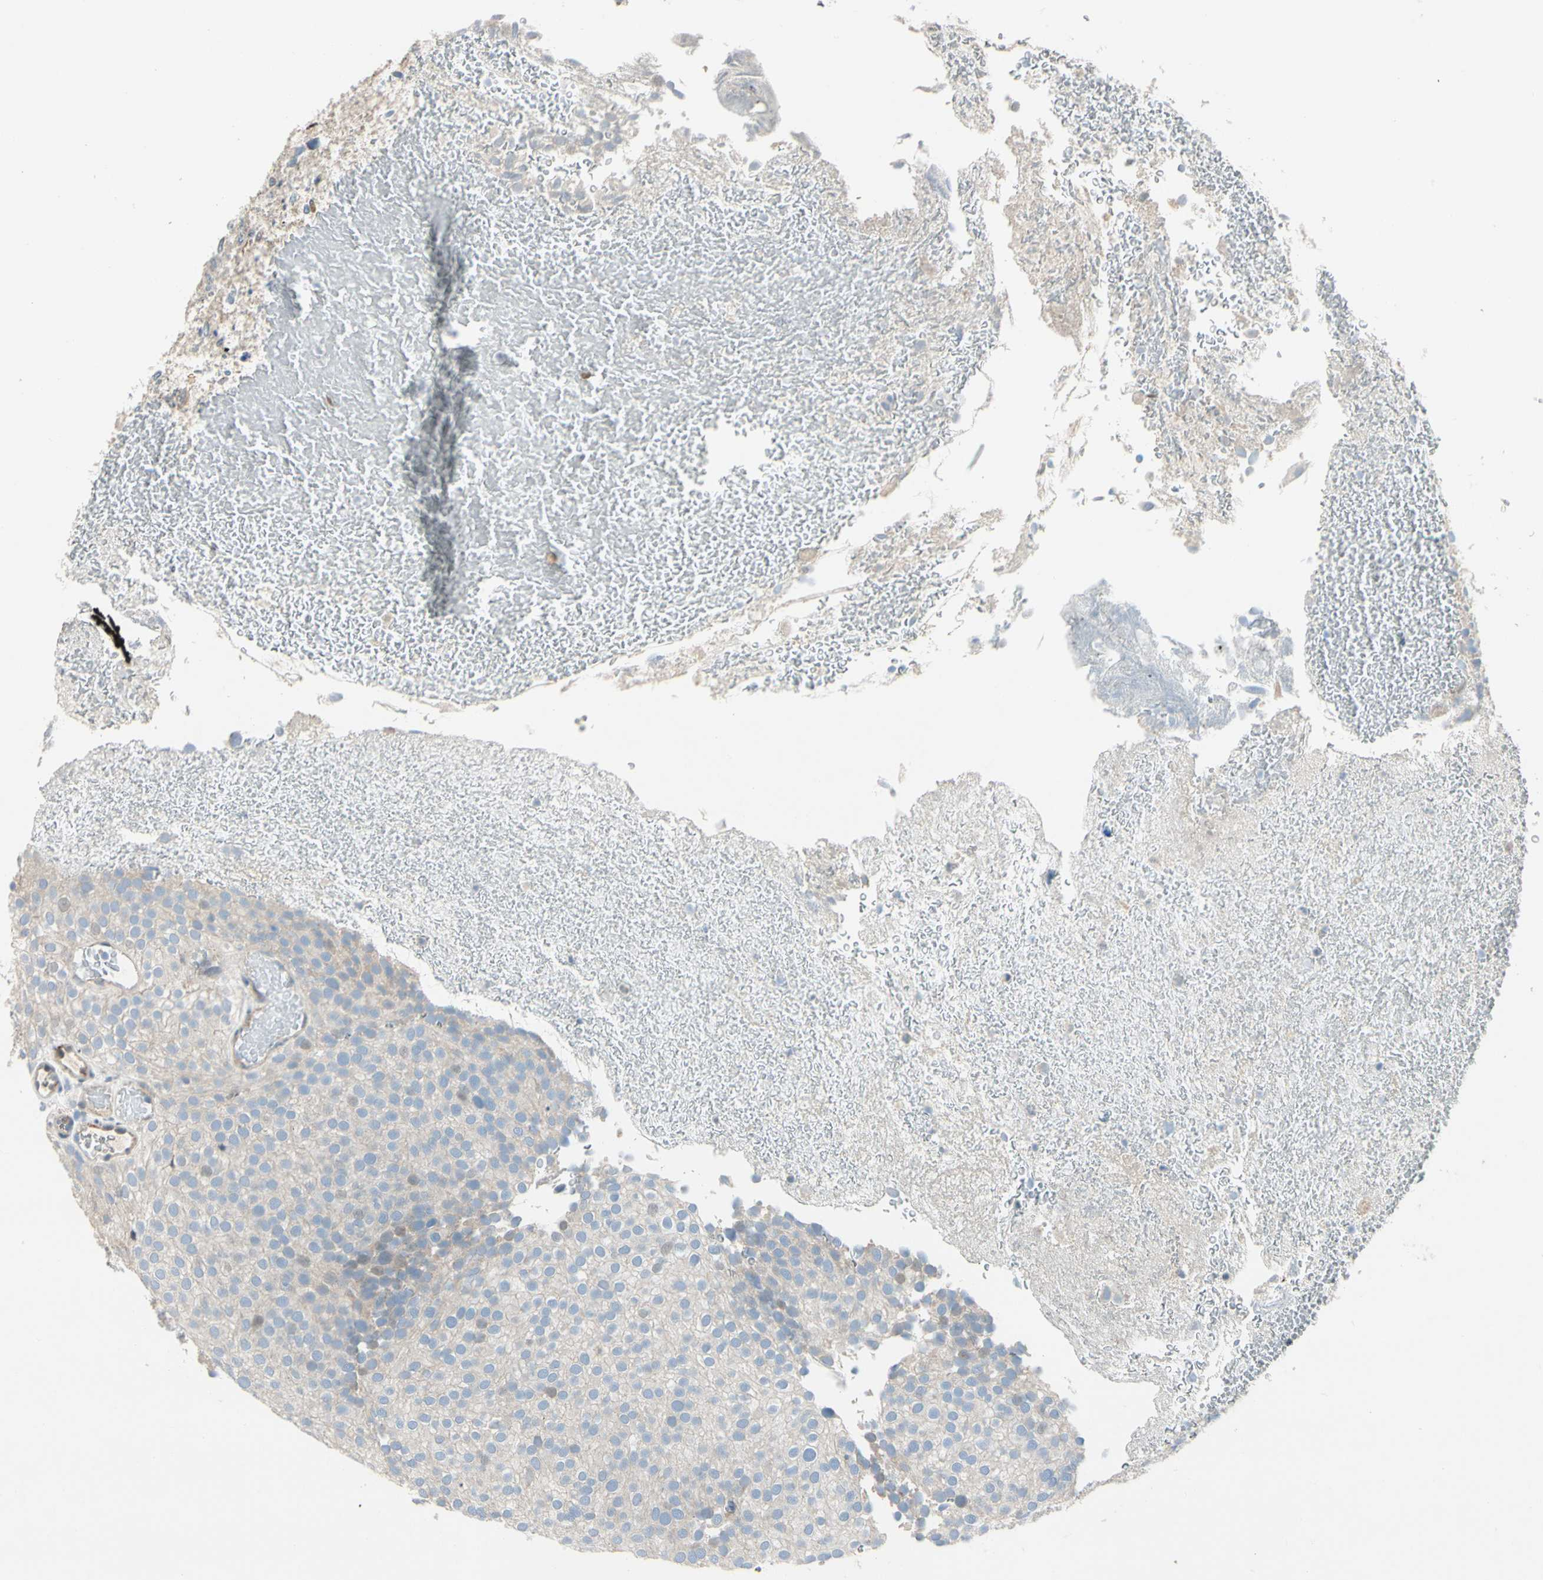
{"staining": {"intensity": "weak", "quantity": ">75%", "location": "cytoplasmic/membranous"}, "tissue": "urothelial cancer", "cell_type": "Tumor cells", "image_type": "cancer", "snomed": [{"axis": "morphology", "description": "Urothelial carcinoma, Low grade"}, {"axis": "topography", "description": "Urinary bladder"}], "caption": "Immunohistochemical staining of urothelial cancer exhibits low levels of weak cytoplasmic/membranous expression in about >75% of tumor cells.", "gene": "CDH6", "patient": {"sex": "male", "age": 78}}